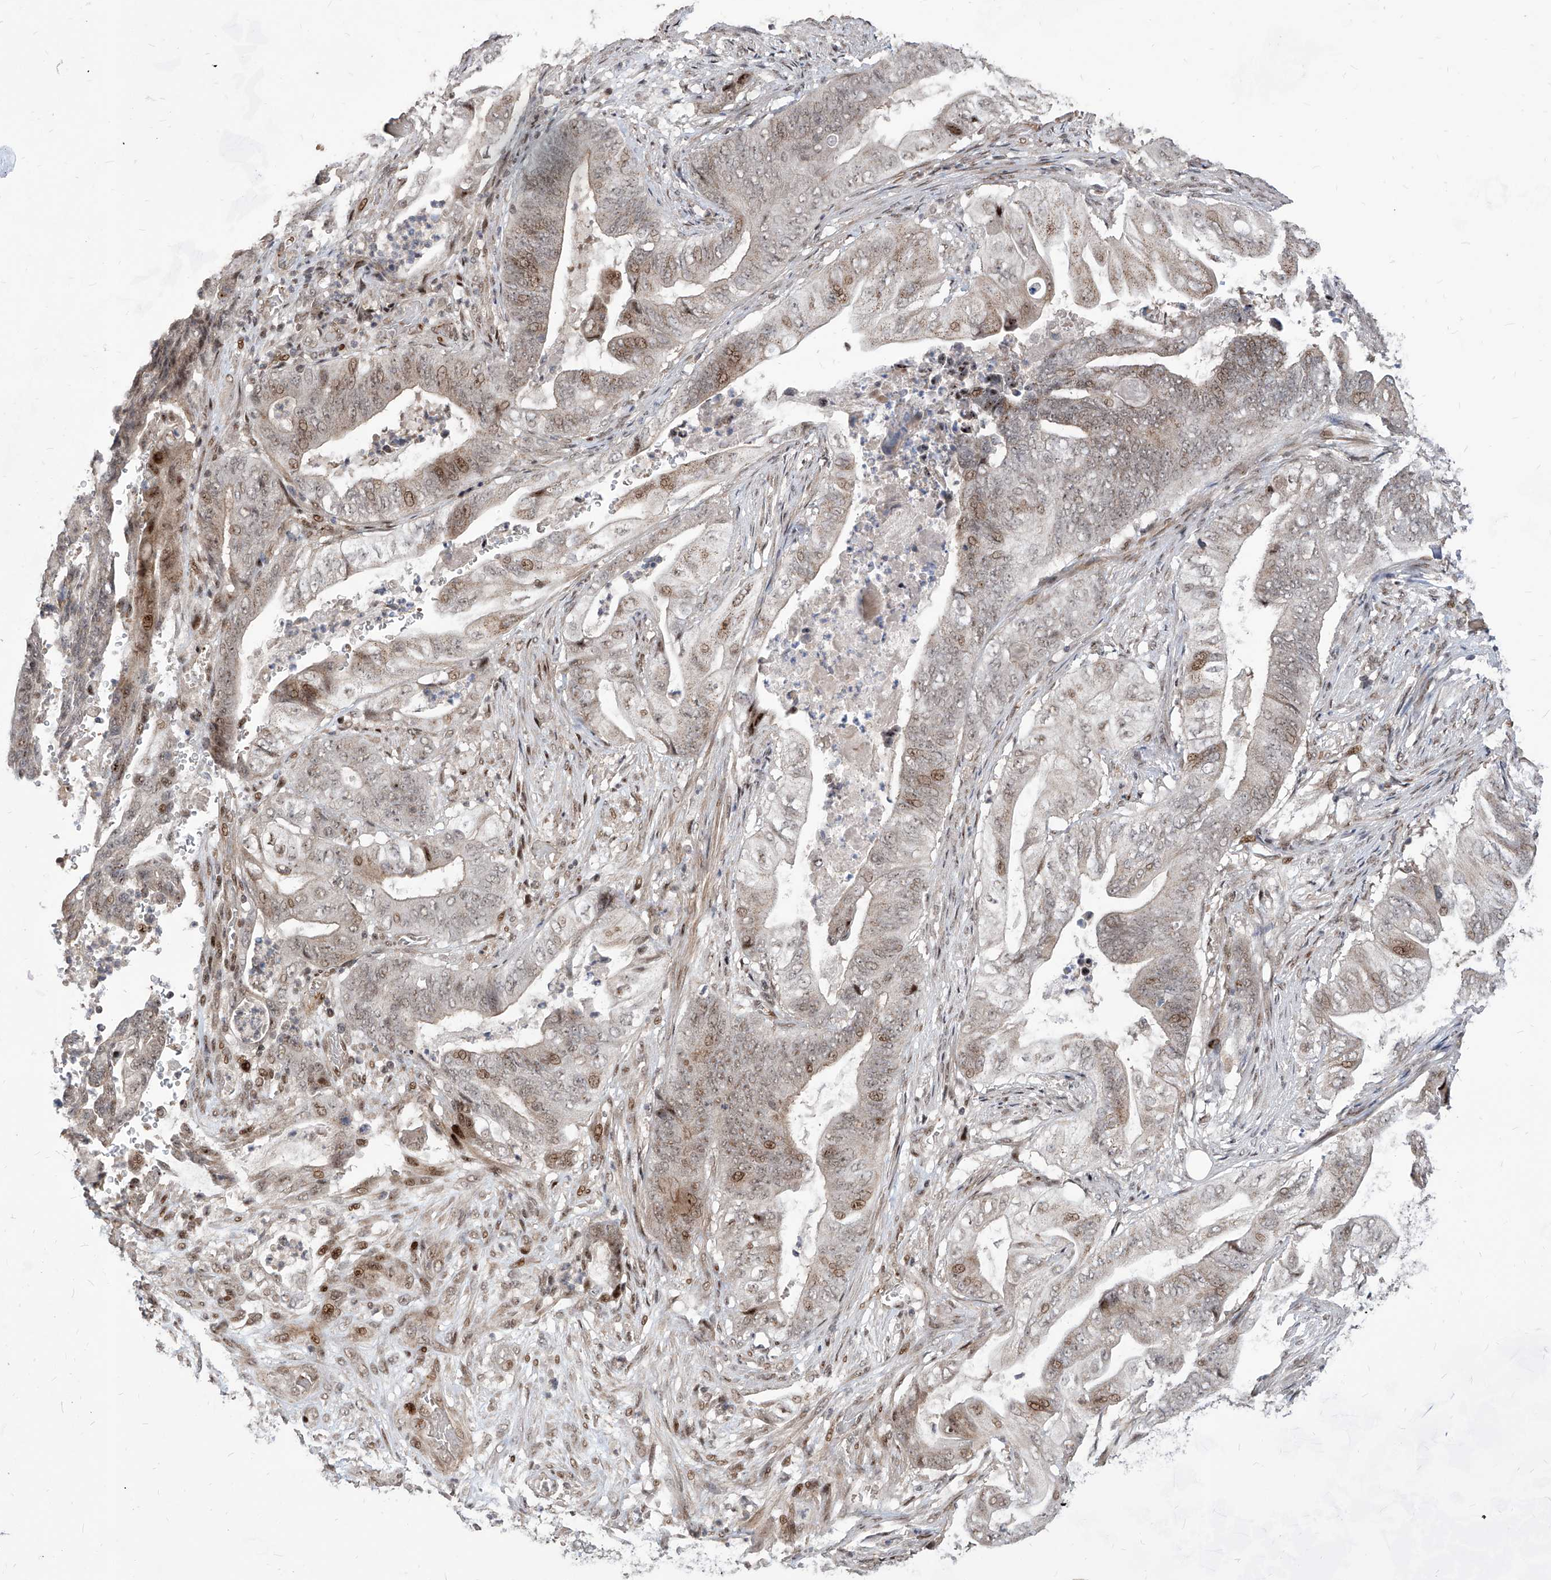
{"staining": {"intensity": "moderate", "quantity": "25%-75%", "location": "nuclear"}, "tissue": "stomach cancer", "cell_type": "Tumor cells", "image_type": "cancer", "snomed": [{"axis": "morphology", "description": "Adenocarcinoma, NOS"}, {"axis": "topography", "description": "Stomach"}], "caption": "The photomicrograph demonstrates staining of stomach cancer, revealing moderate nuclear protein expression (brown color) within tumor cells.", "gene": "IRF2", "patient": {"sex": "female", "age": 73}}